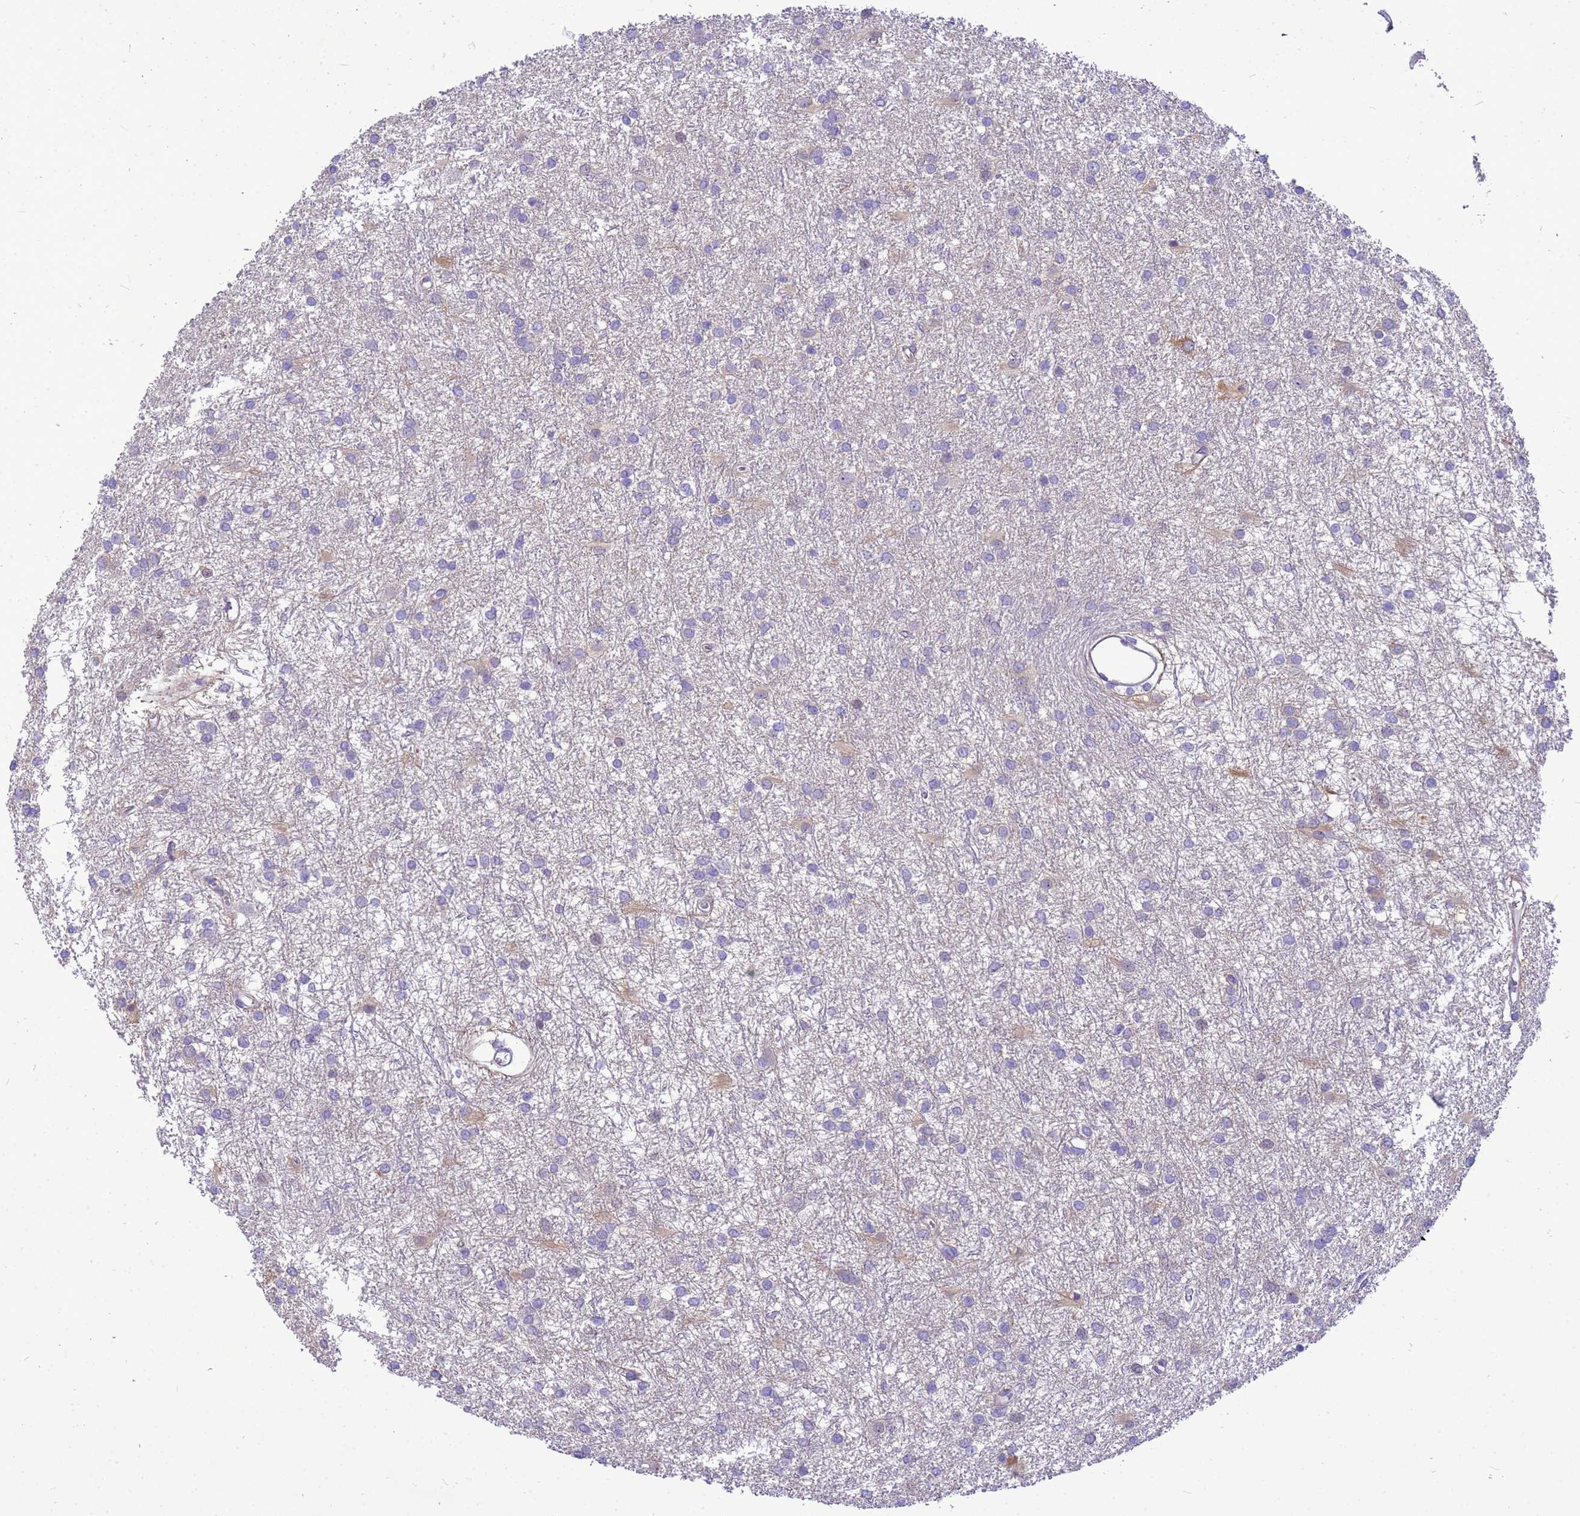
{"staining": {"intensity": "negative", "quantity": "none", "location": "none"}, "tissue": "glioma", "cell_type": "Tumor cells", "image_type": "cancer", "snomed": [{"axis": "morphology", "description": "Glioma, malignant, High grade"}, {"axis": "topography", "description": "Brain"}], "caption": "Immunohistochemistry (IHC) of human glioma displays no positivity in tumor cells. Brightfield microscopy of immunohistochemistry stained with DAB (3,3'-diaminobenzidine) (brown) and hematoxylin (blue), captured at high magnification.", "gene": "ADAMTS7", "patient": {"sex": "female", "age": 50}}